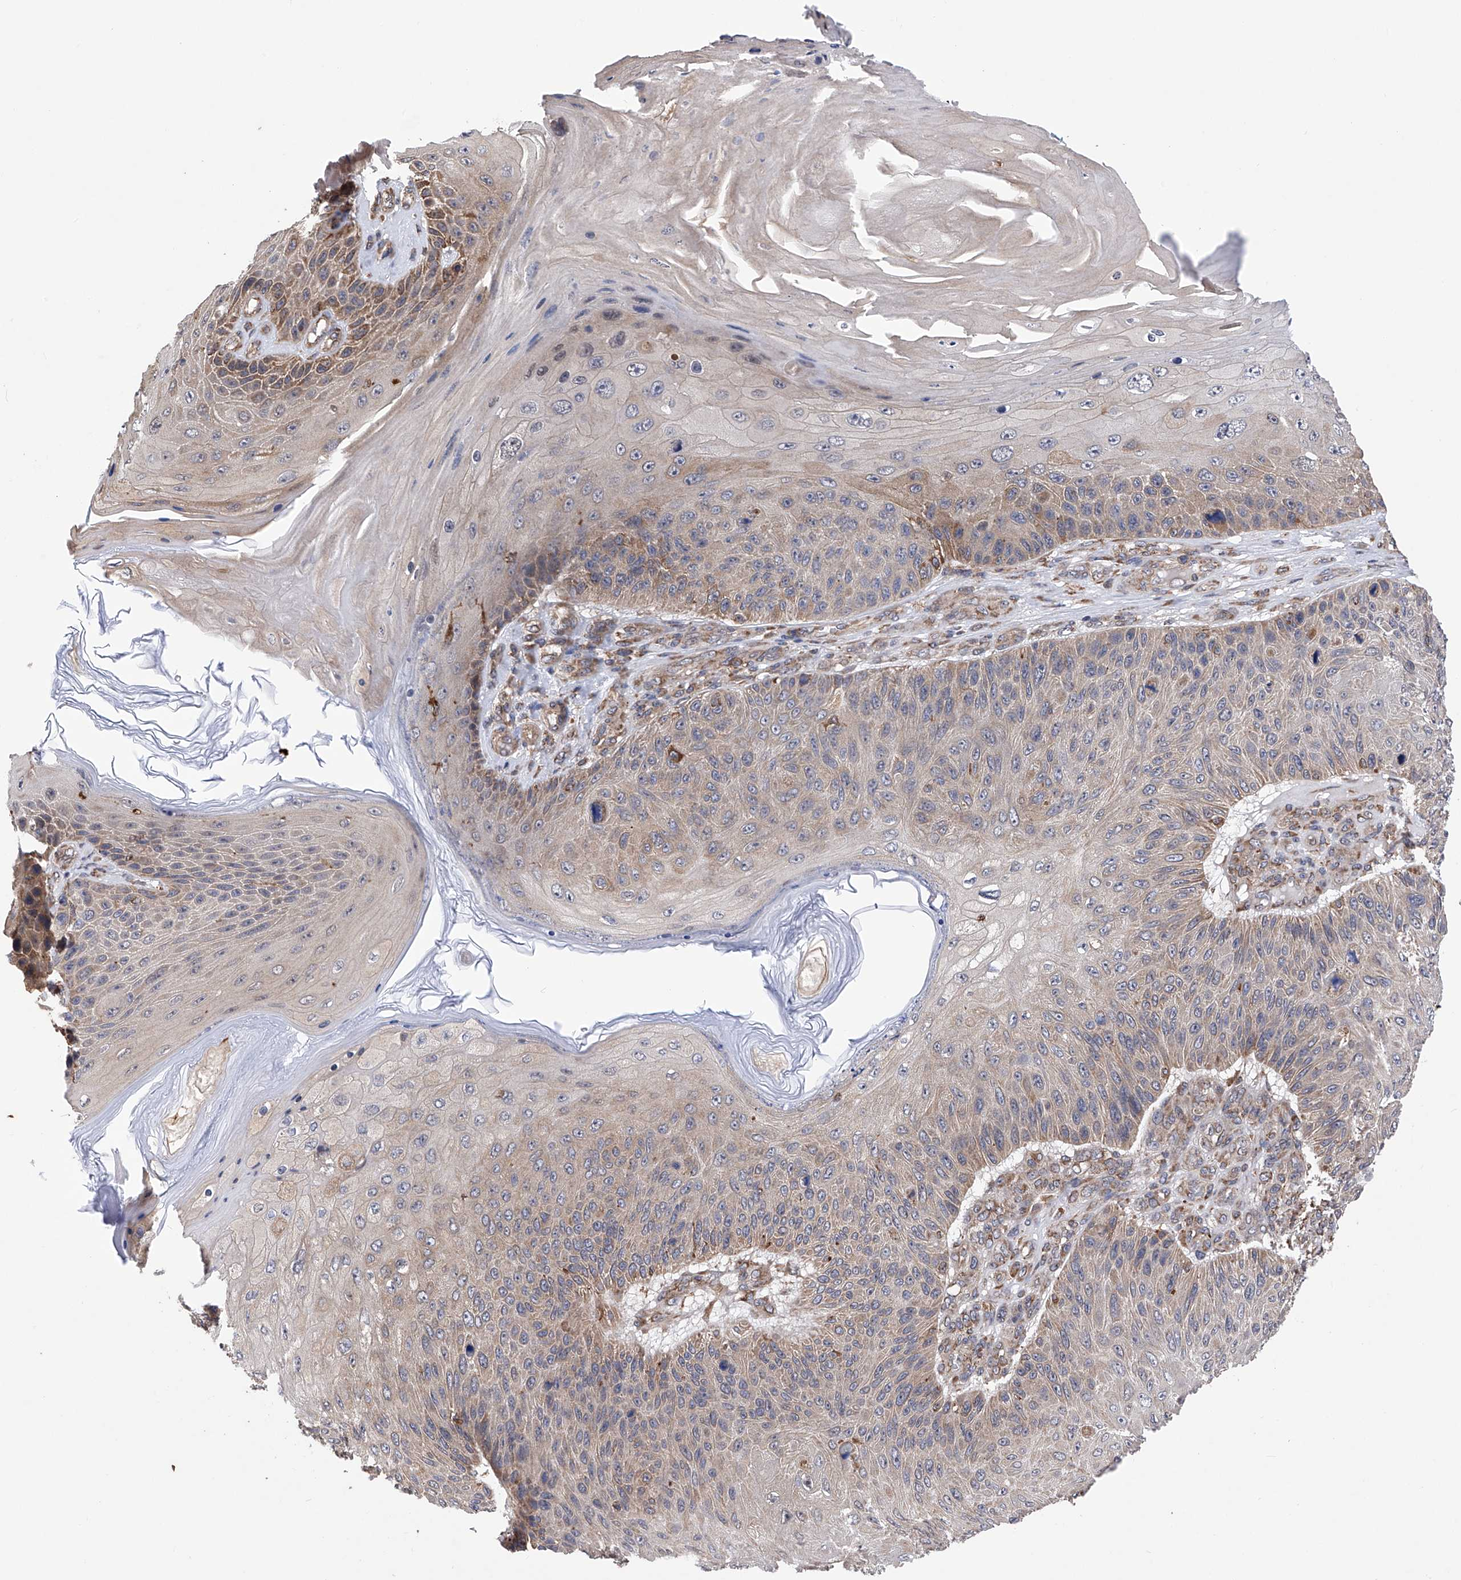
{"staining": {"intensity": "moderate", "quantity": "25%-75%", "location": "cytoplasmic/membranous"}, "tissue": "skin cancer", "cell_type": "Tumor cells", "image_type": "cancer", "snomed": [{"axis": "morphology", "description": "Squamous cell carcinoma, NOS"}, {"axis": "topography", "description": "Skin"}], "caption": "Immunohistochemistry (IHC) image of human squamous cell carcinoma (skin) stained for a protein (brown), which exhibits medium levels of moderate cytoplasmic/membranous positivity in approximately 25%-75% of tumor cells.", "gene": "DNAH8", "patient": {"sex": "female", "age": 88}}